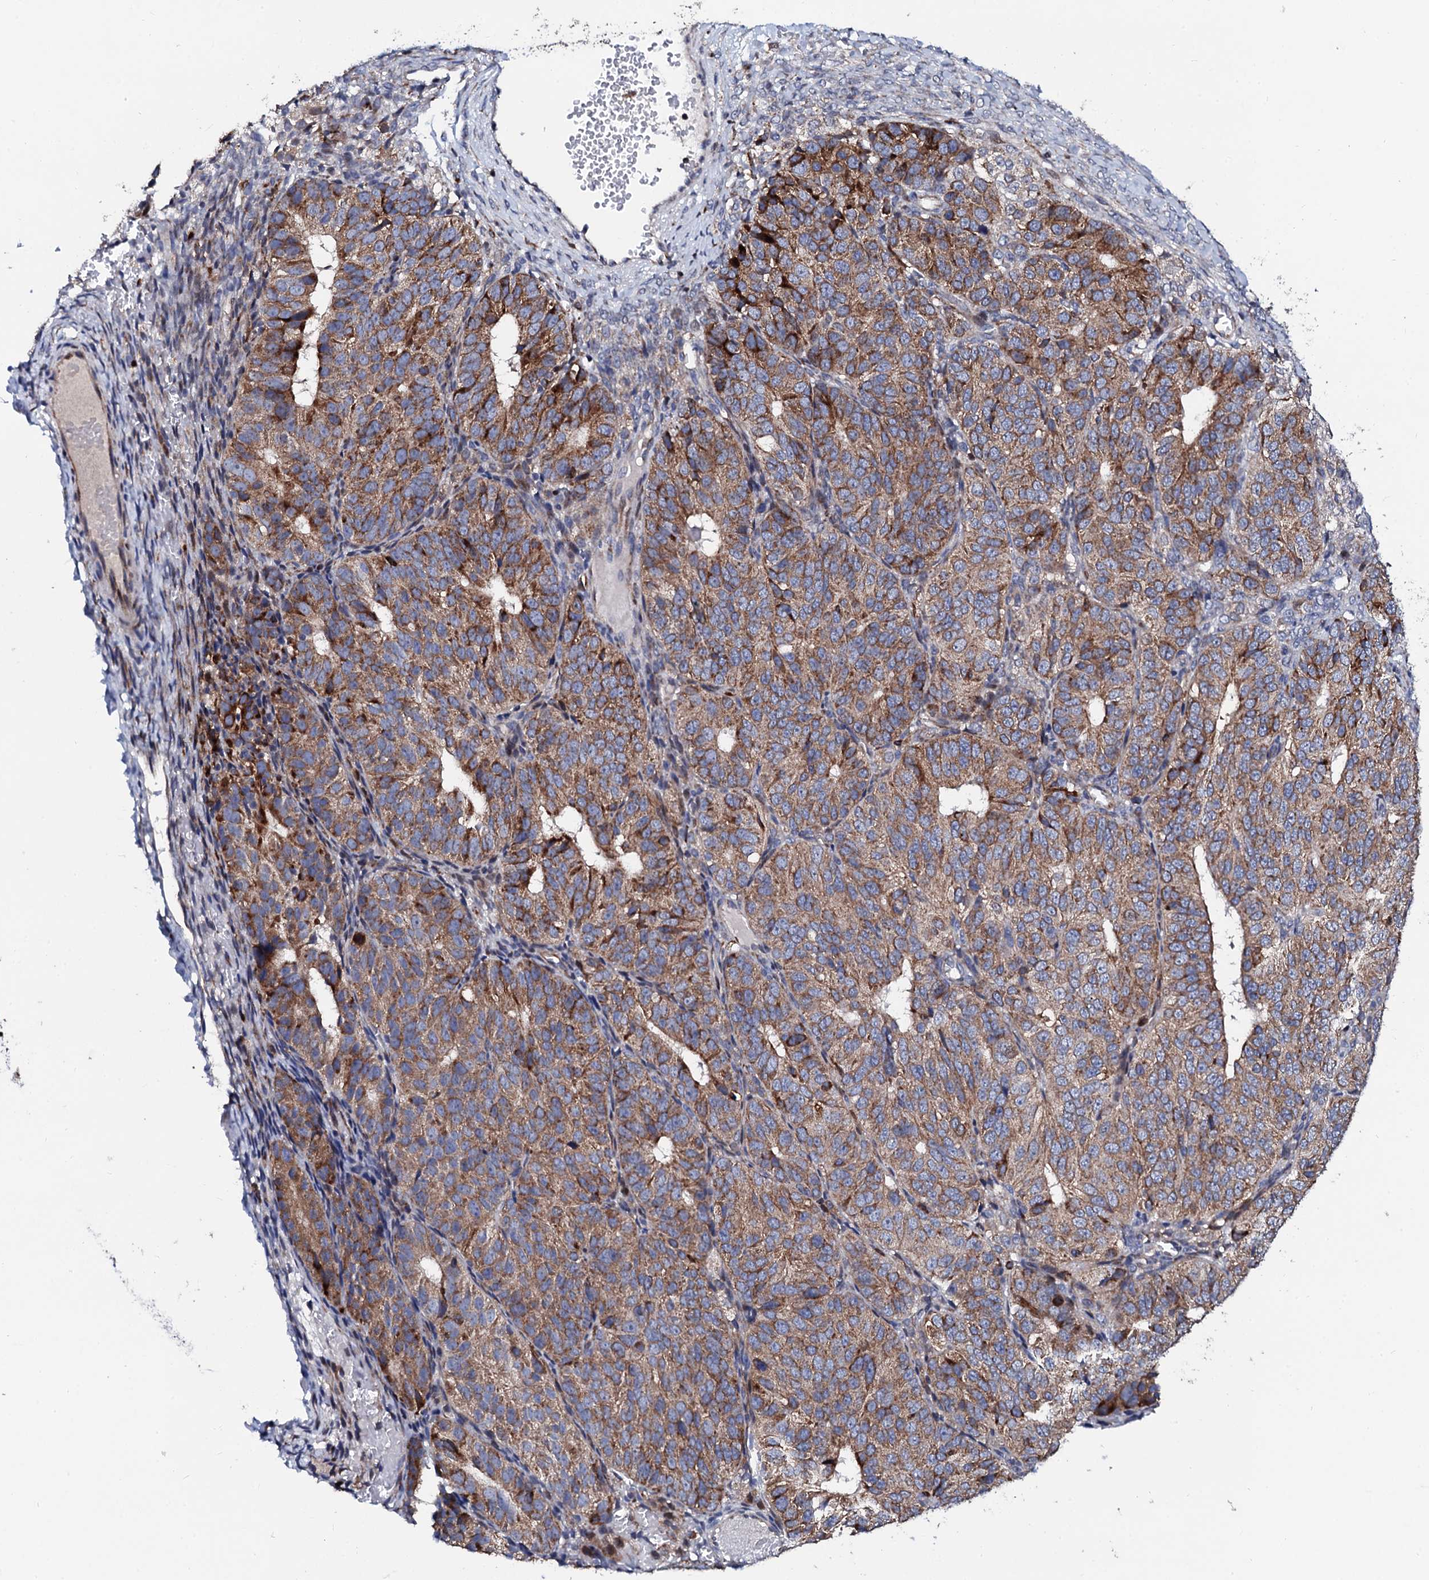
{"staining": {"intensity": "moderate", "quantity": ">75%", "location": "cytoplasmic/membranous"}, "tissue": "ovarian cancer", "cell_type": "Tumor cells", "image_type": "cancer", "snomed": [{"axis": "morphology", "description": "Carcinoma, endometroid"}, {"axis": "topography", "description": "Ovary"}], "caption": "Immunohistochemistry histopathology image of human ovarian cancer stained for a protein (brown), which shows medium levels of moderate cytoplasmic/membranous staining in about >75% of tumor cells.", "gene": "TCIRG1", "patient": {"sex": "female", "age": 51}}